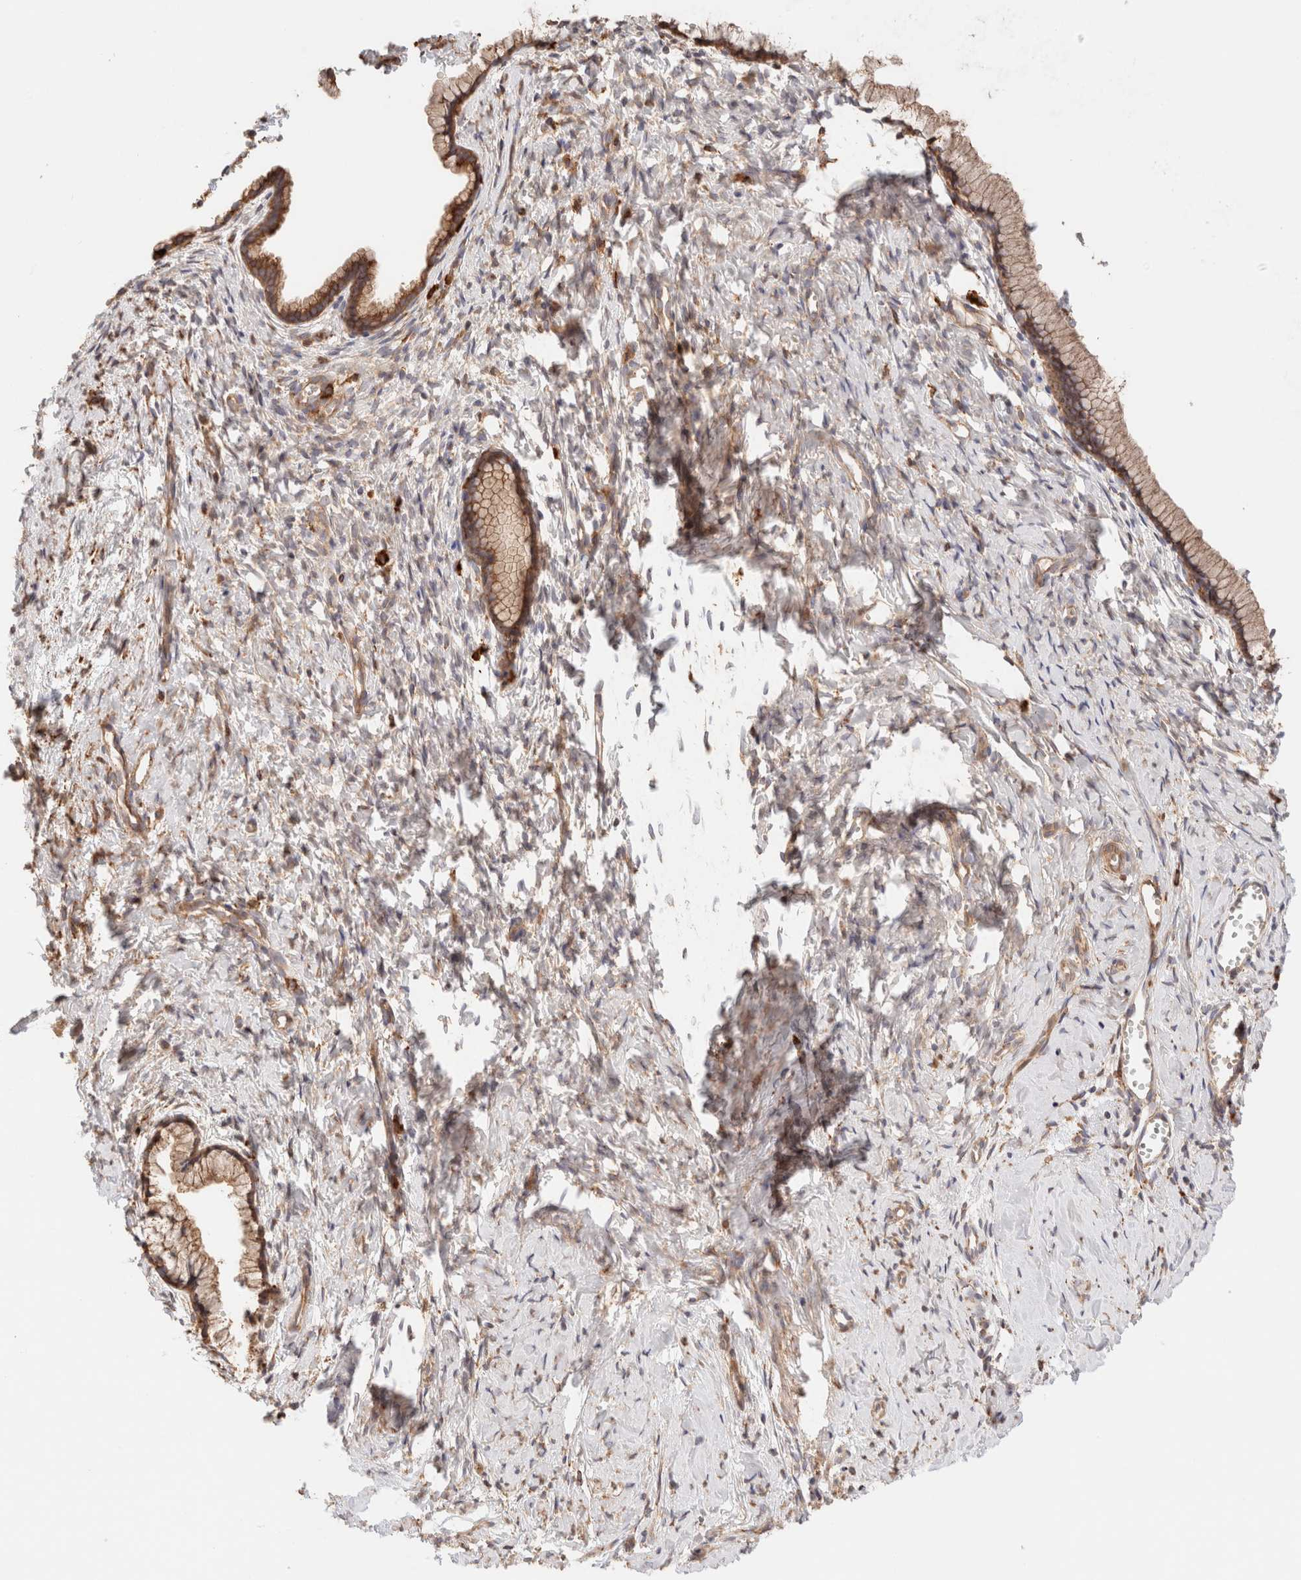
{"staining": {"intensity": "moderate", "quantity": ">75%", "location": "cytoplasmic/membranous"}, "tissue": "cervix", "cell_type": "Glandular cells", "image_type": "normal", "snomed": [{"axis": "morphology", "description": "Normal tissue, NOS"}, {"axis": "topography", "description": "Cervix"}], "caption": "A brown stain labels moderate cytoplasmic/membranous expression of a protein in glandular cells of normal cervix.", "gene": "FER", "patient": {"sex": "female", "age": 75}}